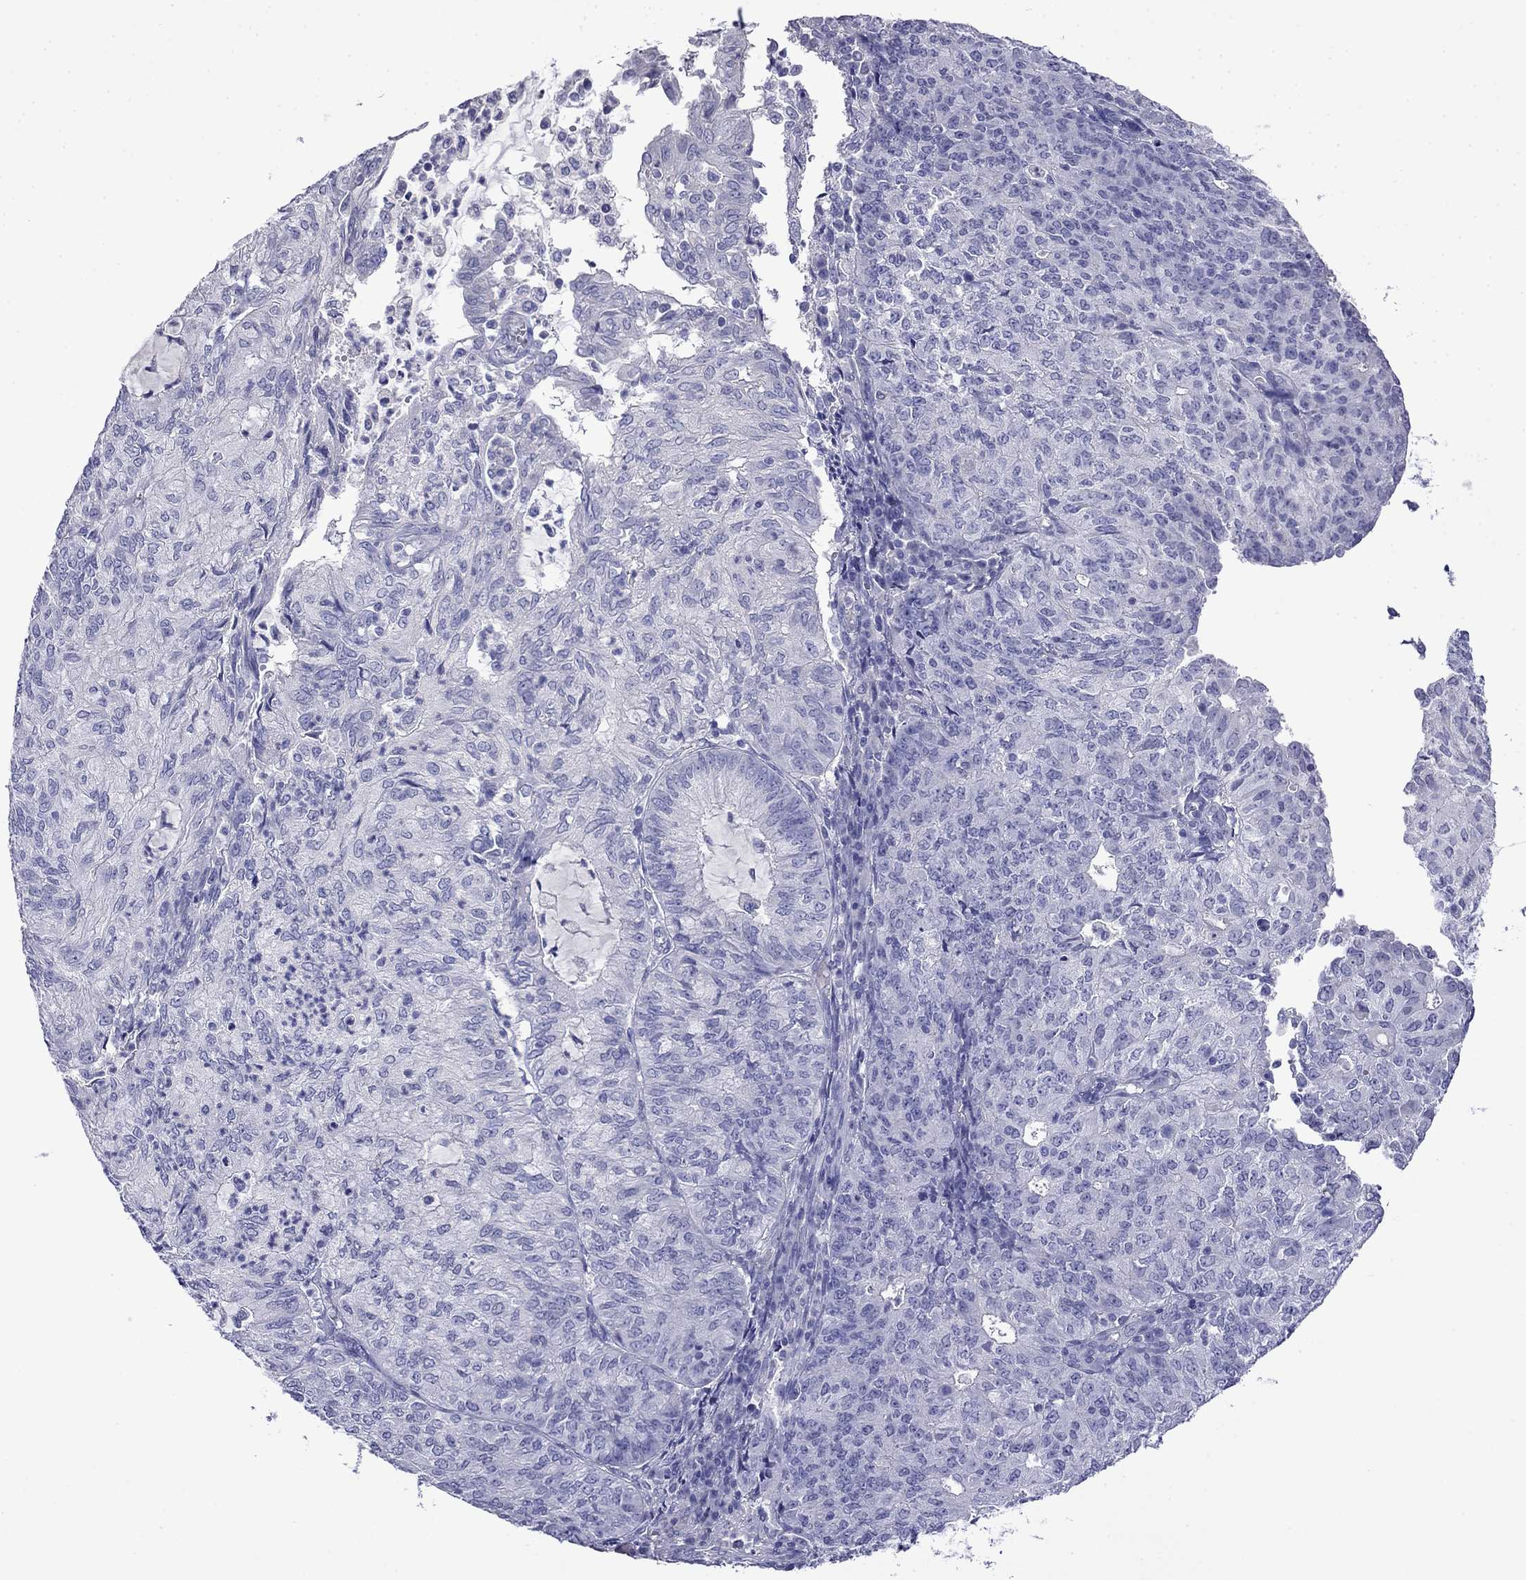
{"staining": {"intensity": "negative", "quantity": "none", "location": "none"}, "tissue": "endometrial cancer", "cell_type": "Tumor cells", "image_type": "cancer", "snomed": [{"axis": "morphology", "description": "Adenocarcinoma, NOS"}, {"axis": "topography", "description": "Endometrium"}], "caption": "Endometrial adenocarcinoma was stained to show a protein in brown. There is no significant positivity in tumor cells.", "gene": "MYO15A", "patient": {"sex": "female", "age": 82}}